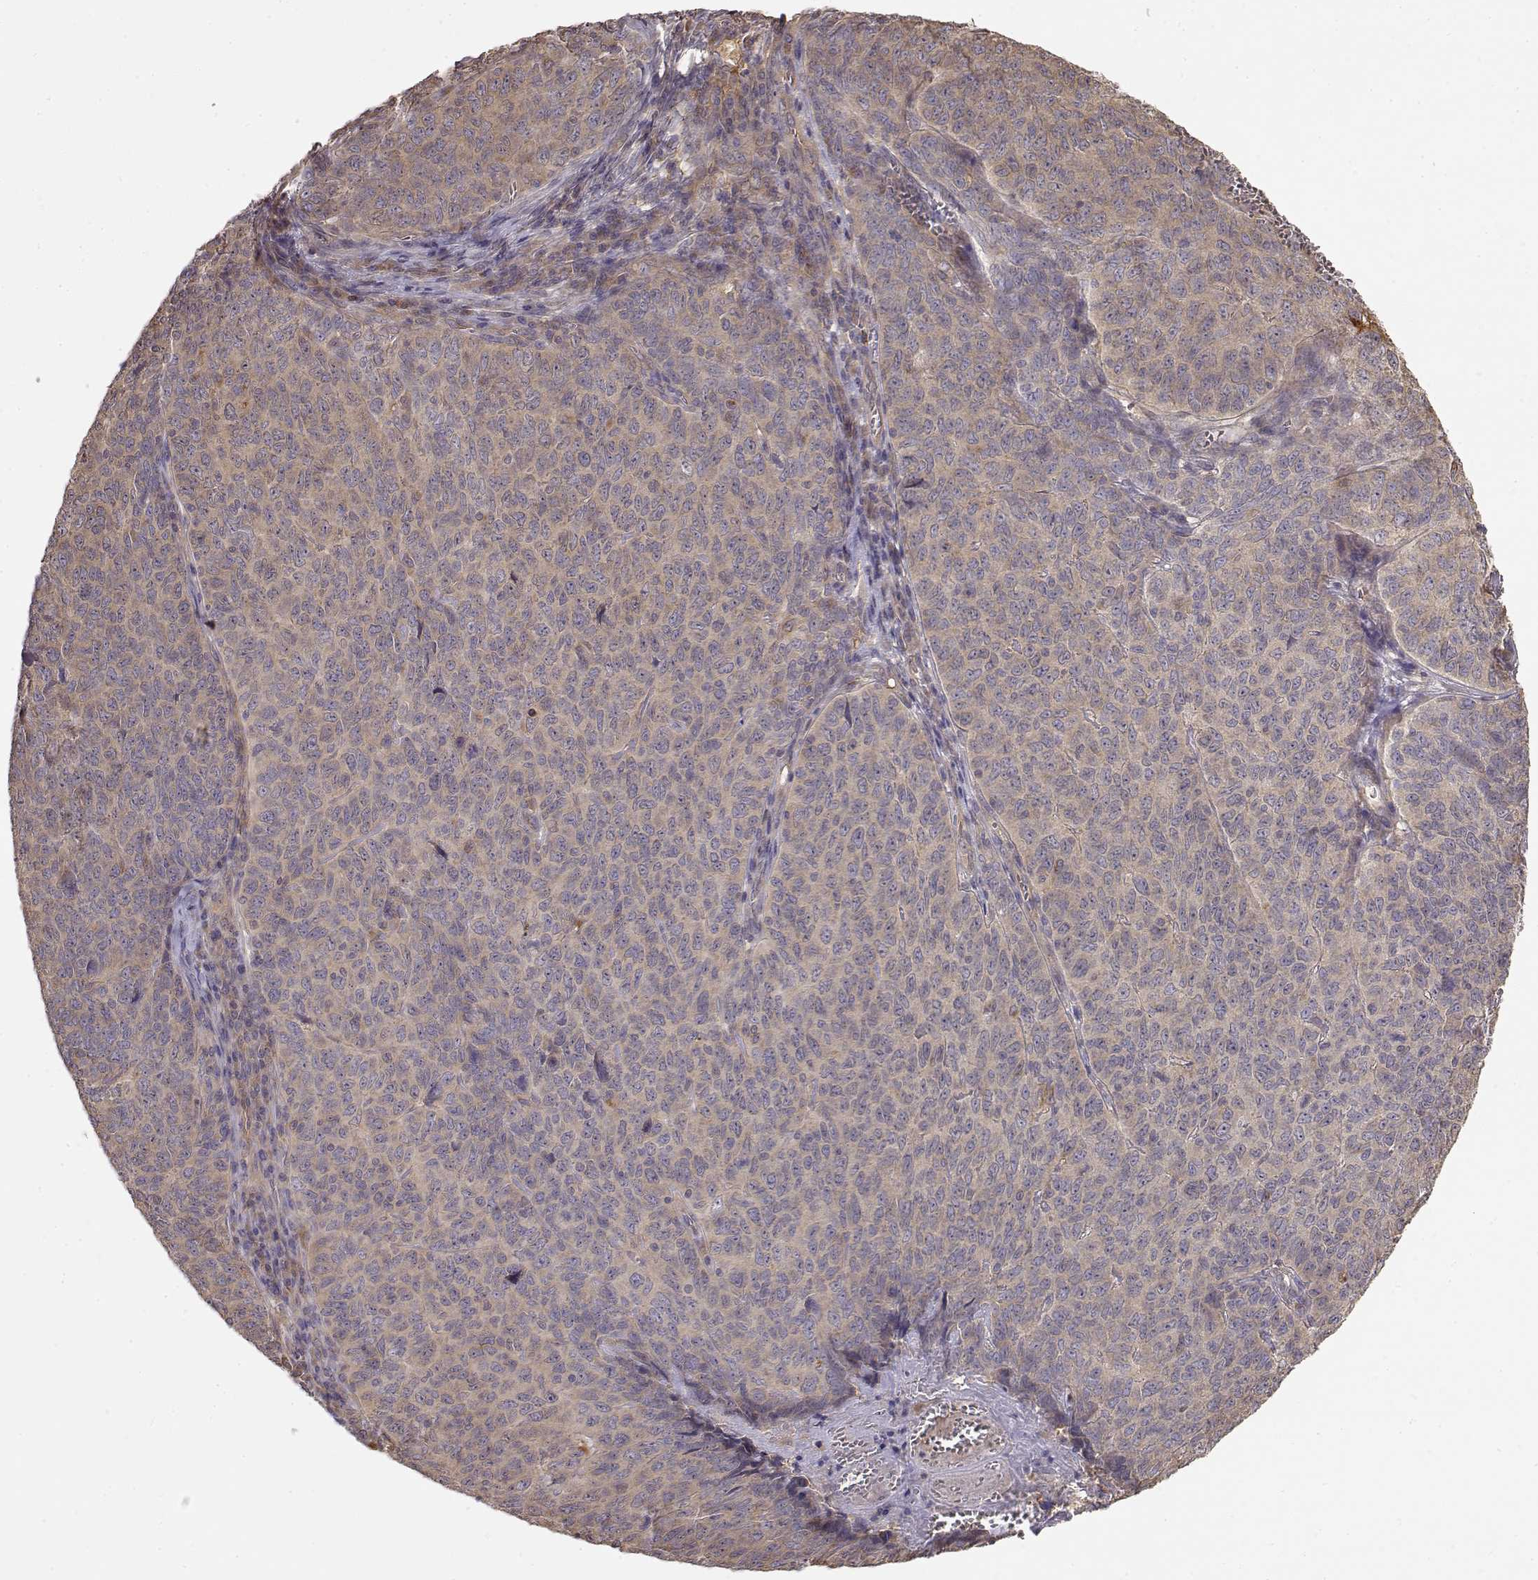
{"staining": {"intensity": "weak", "quantity": ">75%", "location": "cytoplasmic/membranous"}, "tissue": "skin cancer", "cell_type": "Tumor cells", "image_type": "cancer", "snomed": [{"axis": "morphology", "description": "Squamous cell carcinoma, NOS"}, {"axis": "topography", "description": "Skin"}, {"axis": "topography", "description": "Anal"}], "caption": "Immunohistochemistry (IHC) staining of squamous cell carcinoma (skin), which reveals low levels of weak cytoplasmic/membranous expression in approximately >75% of tumor cells indicating weak cytoplasmic/membranous protein expression. The staining was performed using DAB (brown) for protein detection and nuclei were counterstained in hematoxylin (blue).", "gene": "CRIM1", "patient": {"sex": "female", "age": 51}}